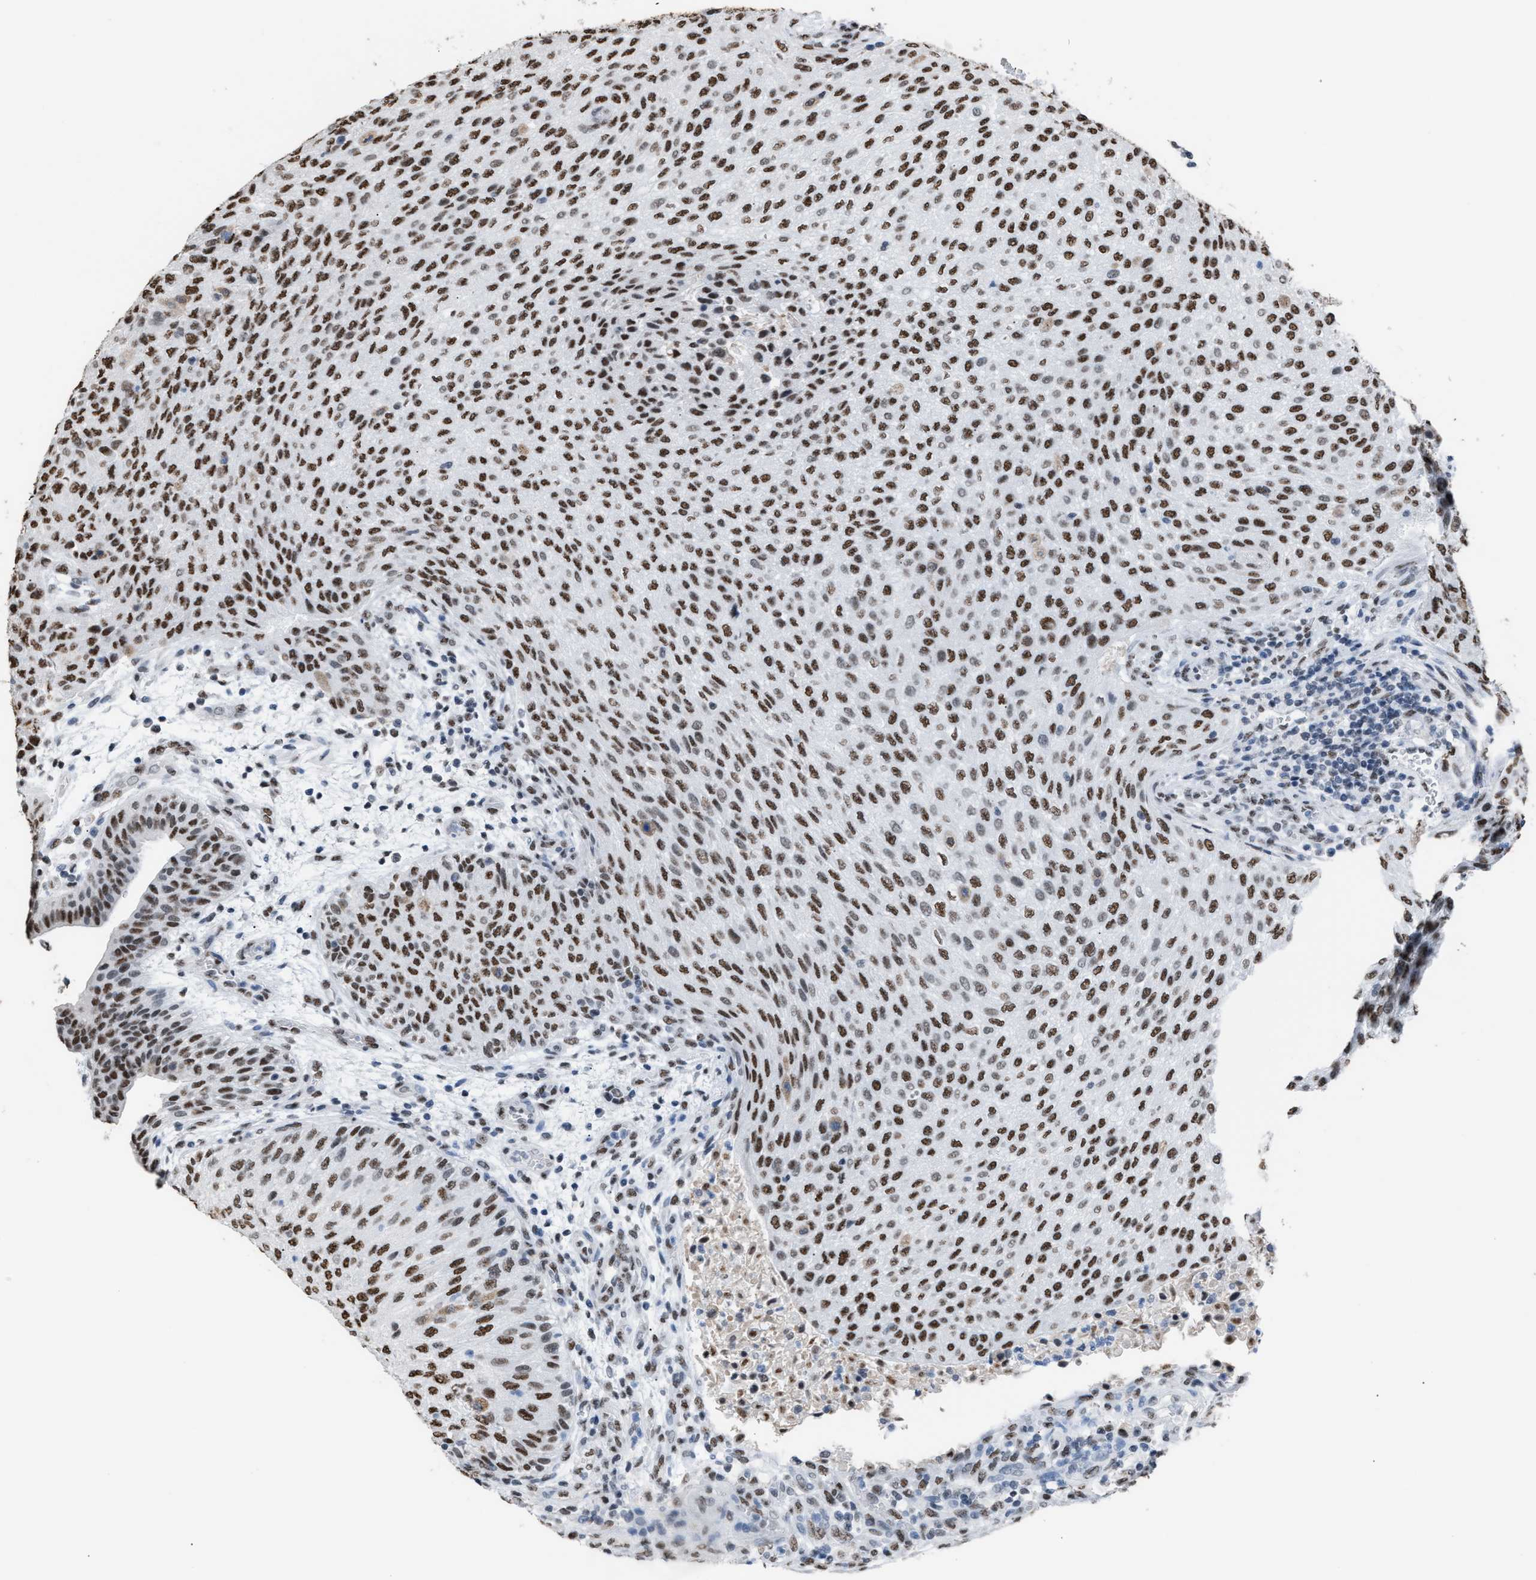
{"staining": {"intensity": "strong", "quantity": ">75%", "location": "nuclear"}, "tissue": "urothelial cancer", "cell_type": "Tumor cells", "image_type": "cancer", "snomed": [{"axis": "morphology", "description": "Urothelial carcinoma, Low grade"}, {"axis": "morphology", "description": "Urothelial carcinoma, High grade"}, {"axis": "topography", "description": "Urinary bladder"}], "caption": "Urothelial carcinoma (low-grade) tissue displays strong nuclear expression in approximately >75% of tumor cells (DAB IHC with brightfield microscopy, high magnification).", "gene": "CCAR2", "patient": {"sex": "male", "age": 35}}